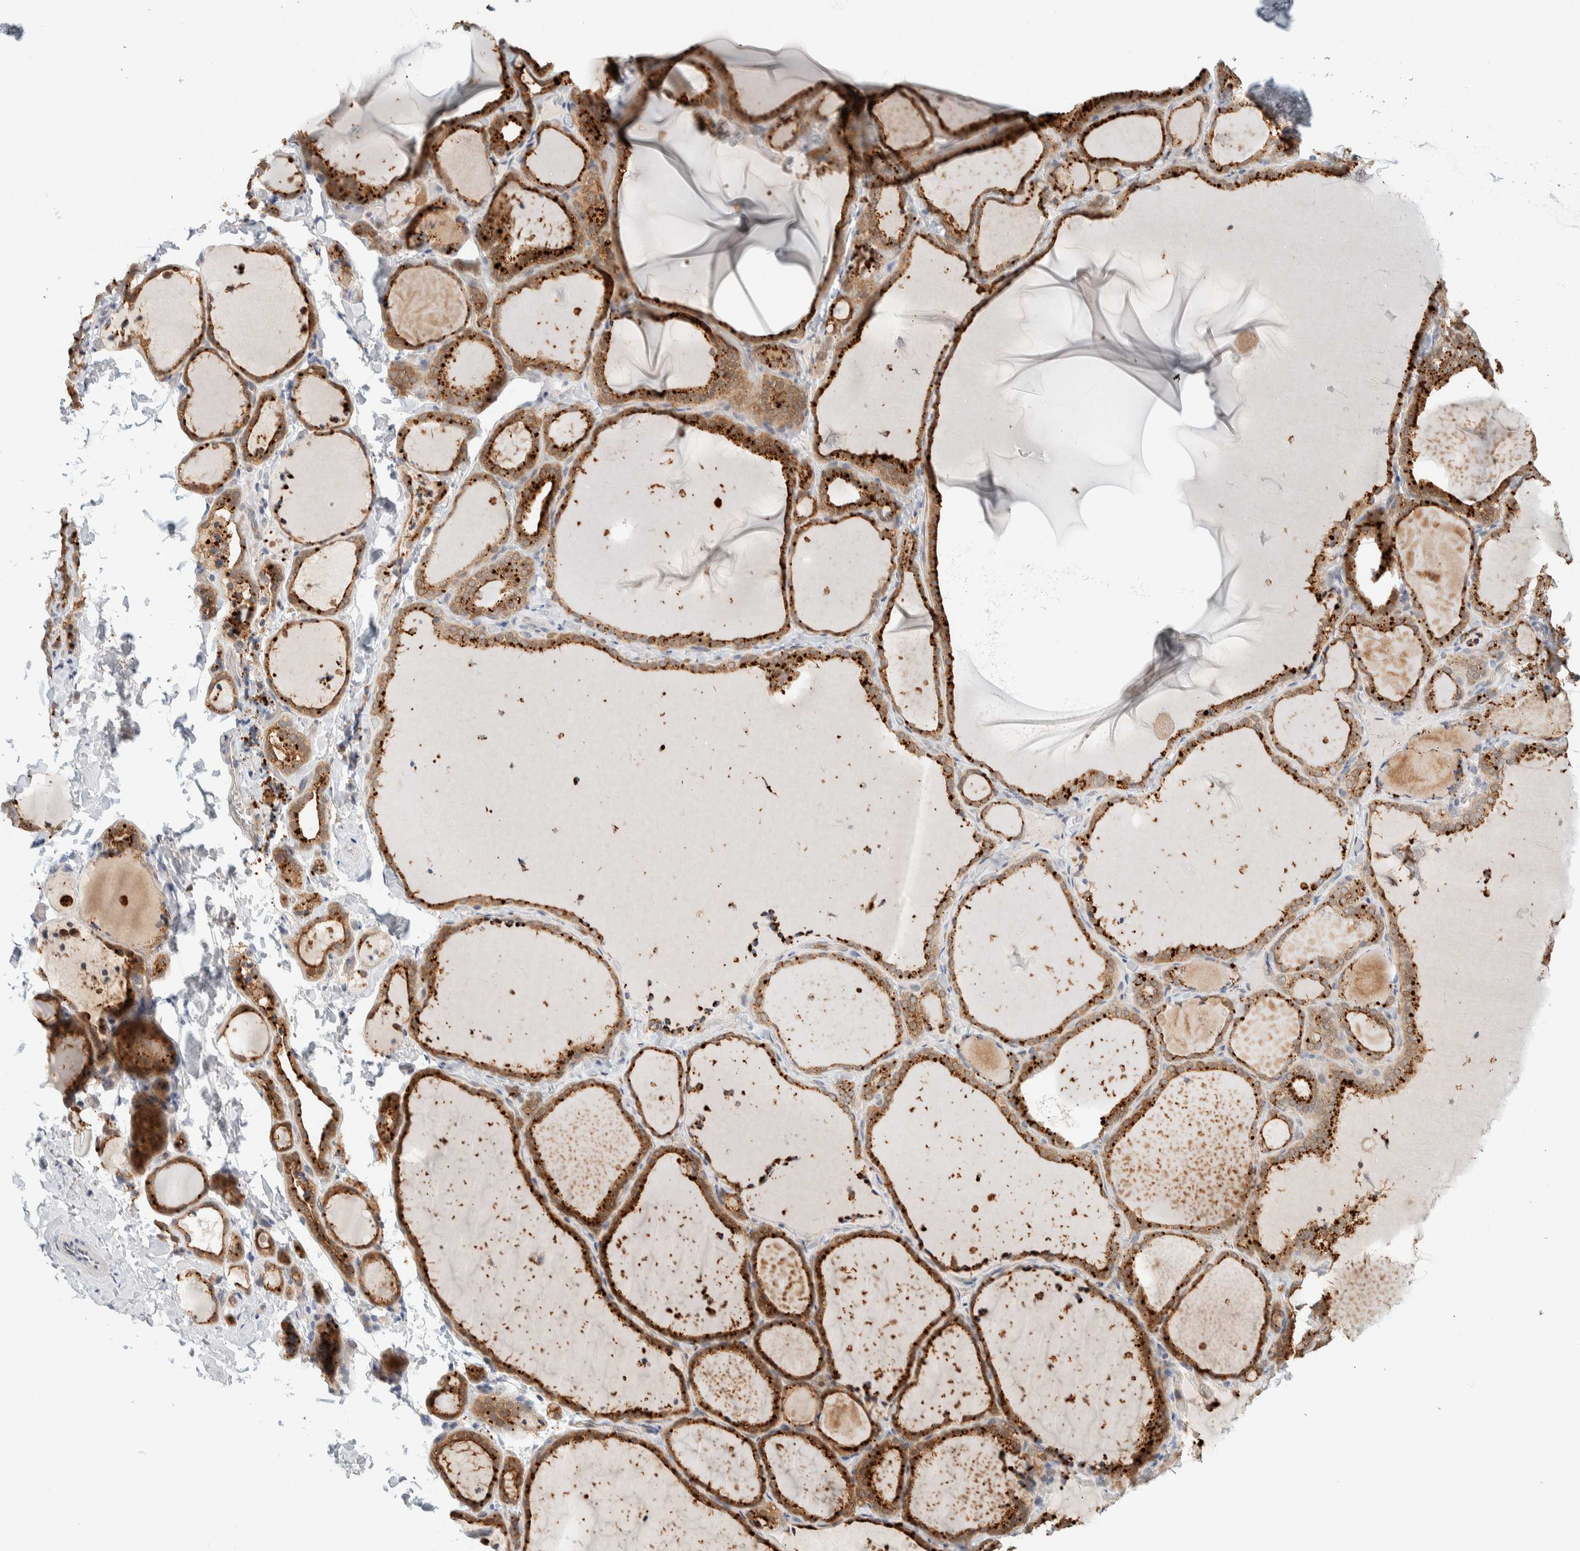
{"staining": {"intensity": "strong", "quantity": ">75%", "location": "cytoplasmic/membranous"}, "tissue": "thyroid gland", "cell_type": "Glandular cells", "image_type": "normal", "snomed": [{"axis": "morphology", "description": "Normal tissue, NOS"}, {"axis": "topography", "description": "Thyroid gland"}], "caption": "High-magnification brightfield microscopy of normal thyroid gland stained with DAB (brown) and counterstained with hematoxylin (blue). glandular cells exhibit strong cytoplasmic/membranous staining is appreciated in approximately>75% of cells.", "gene": "GCLM", "patient": {"sex": "female", "age": 22}}